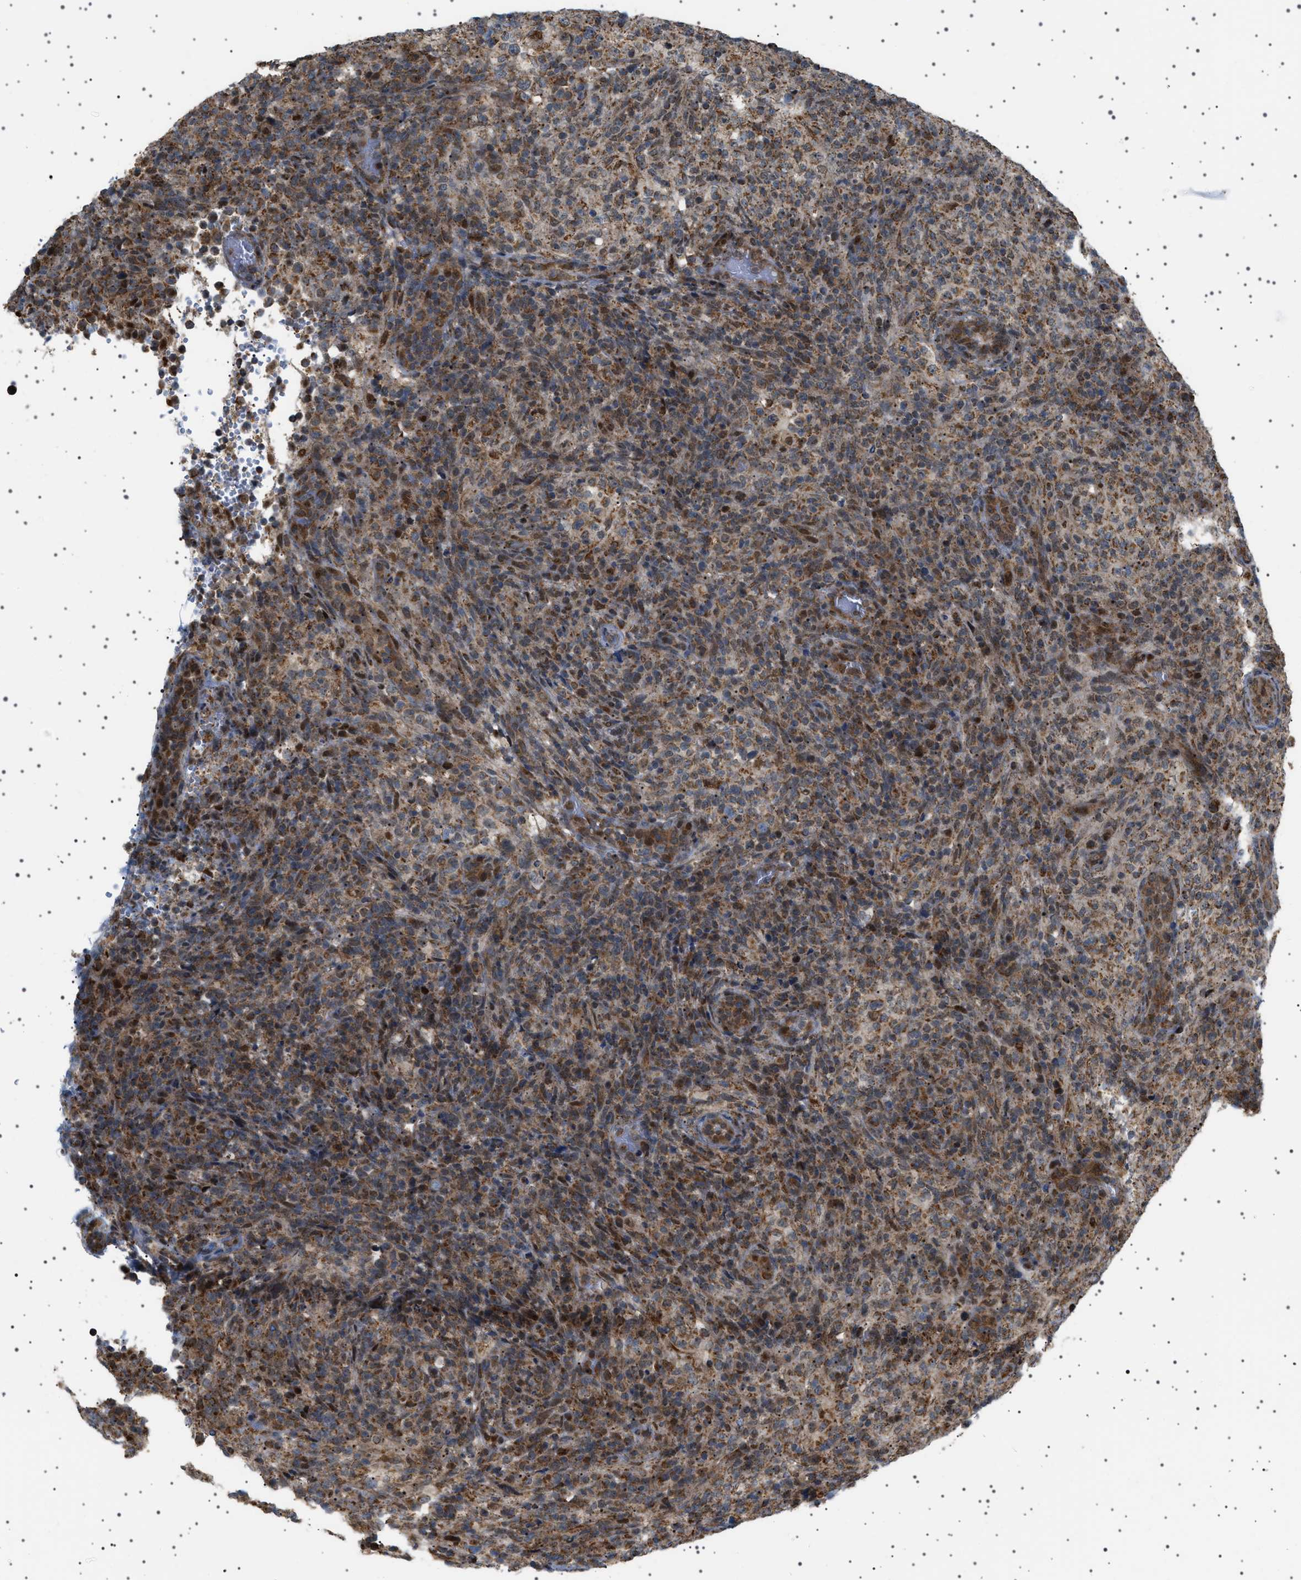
{"staining": {"intensity": "moderate", "quantity": ">75%", "location": "cytoplasmic/membranous,nuclear"}, "tissue": "lymphoma", "cell_type": "Tumor cells", "image_type": "cancer", "snomed": [{"axis": "morphology", "description": "Malignant lymphoma, non-Hodgkin's type, High grade"}, {"axis": "topography", "description": "Lymph node"}], "caption": "A high-resolution image shows immunohistochemistry (IHC) staining of lymphoma, which displays moderate cytoplasmic/membranous and nuclear positivity in about >75% of tumor cells. The protein of interest is stained brown, and the nuclei are stained in blue (DAB (3,3'-diaminobenzidine) IHC with brightfield microscopy, high magnification).", "gene": "MELK", "patient": {"sex": "female", "age": 76}}